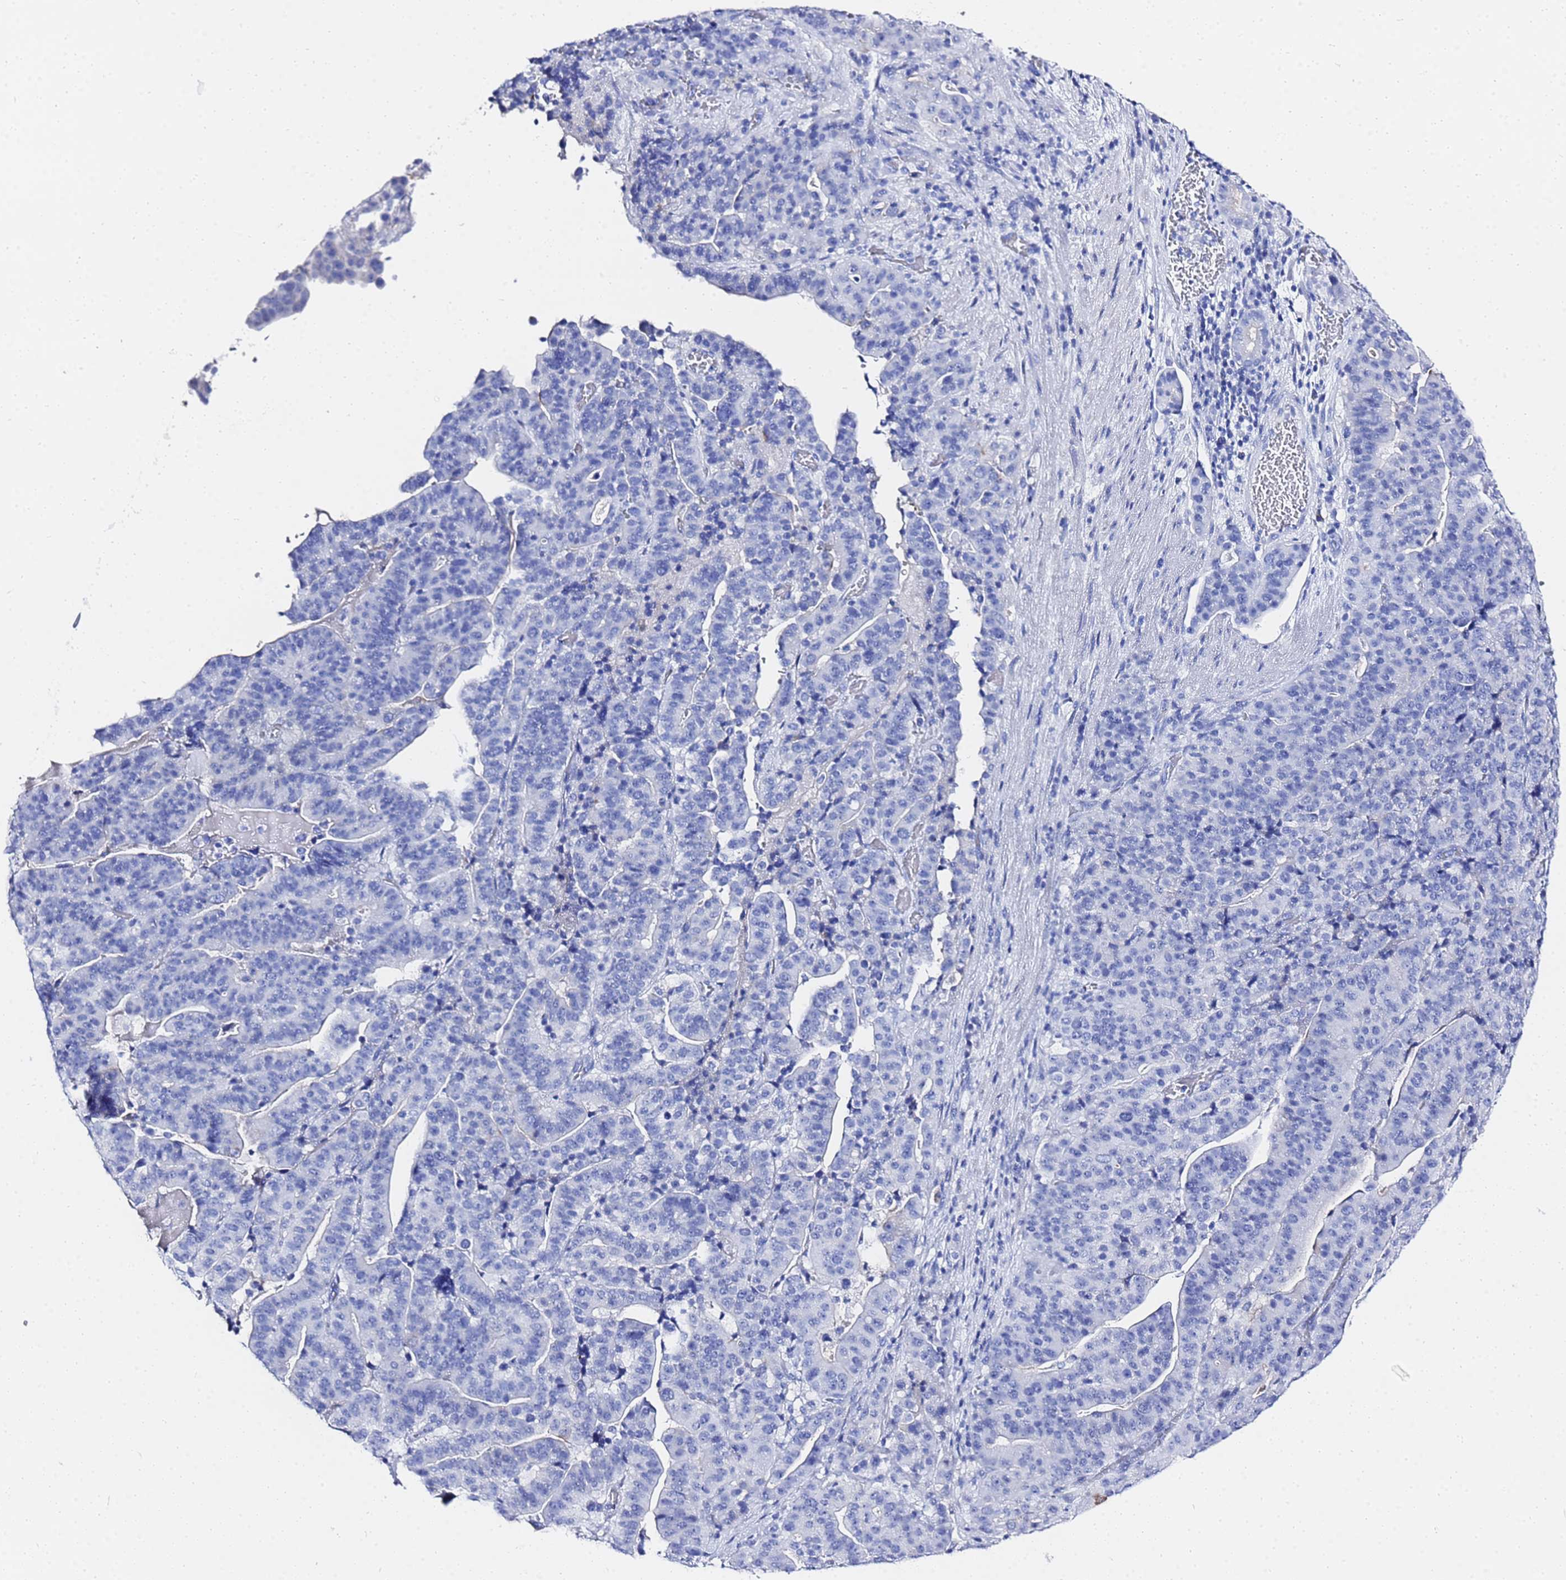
{"staining": {"intensity": "negative", "quantity": "none", "location": "none"}, "tissue": "stomach cancer", "cell_type": "Tumor cells", "image_type": "cancer", "snomed": [{"axis": "morphology", "description": "Adenocarcinoma, NOS"}, {"axis": "topography", "description": "Stomach"}], "caption": "This is a image of immunohistochemistry (IHC) staining of stomach adenocarcinoma, which shows no positivity in tumor cells. (IHC, brightfield microscopy, high magnification).", "gene": "GGT1", "patient": {"sex": "male", "age": 48}}